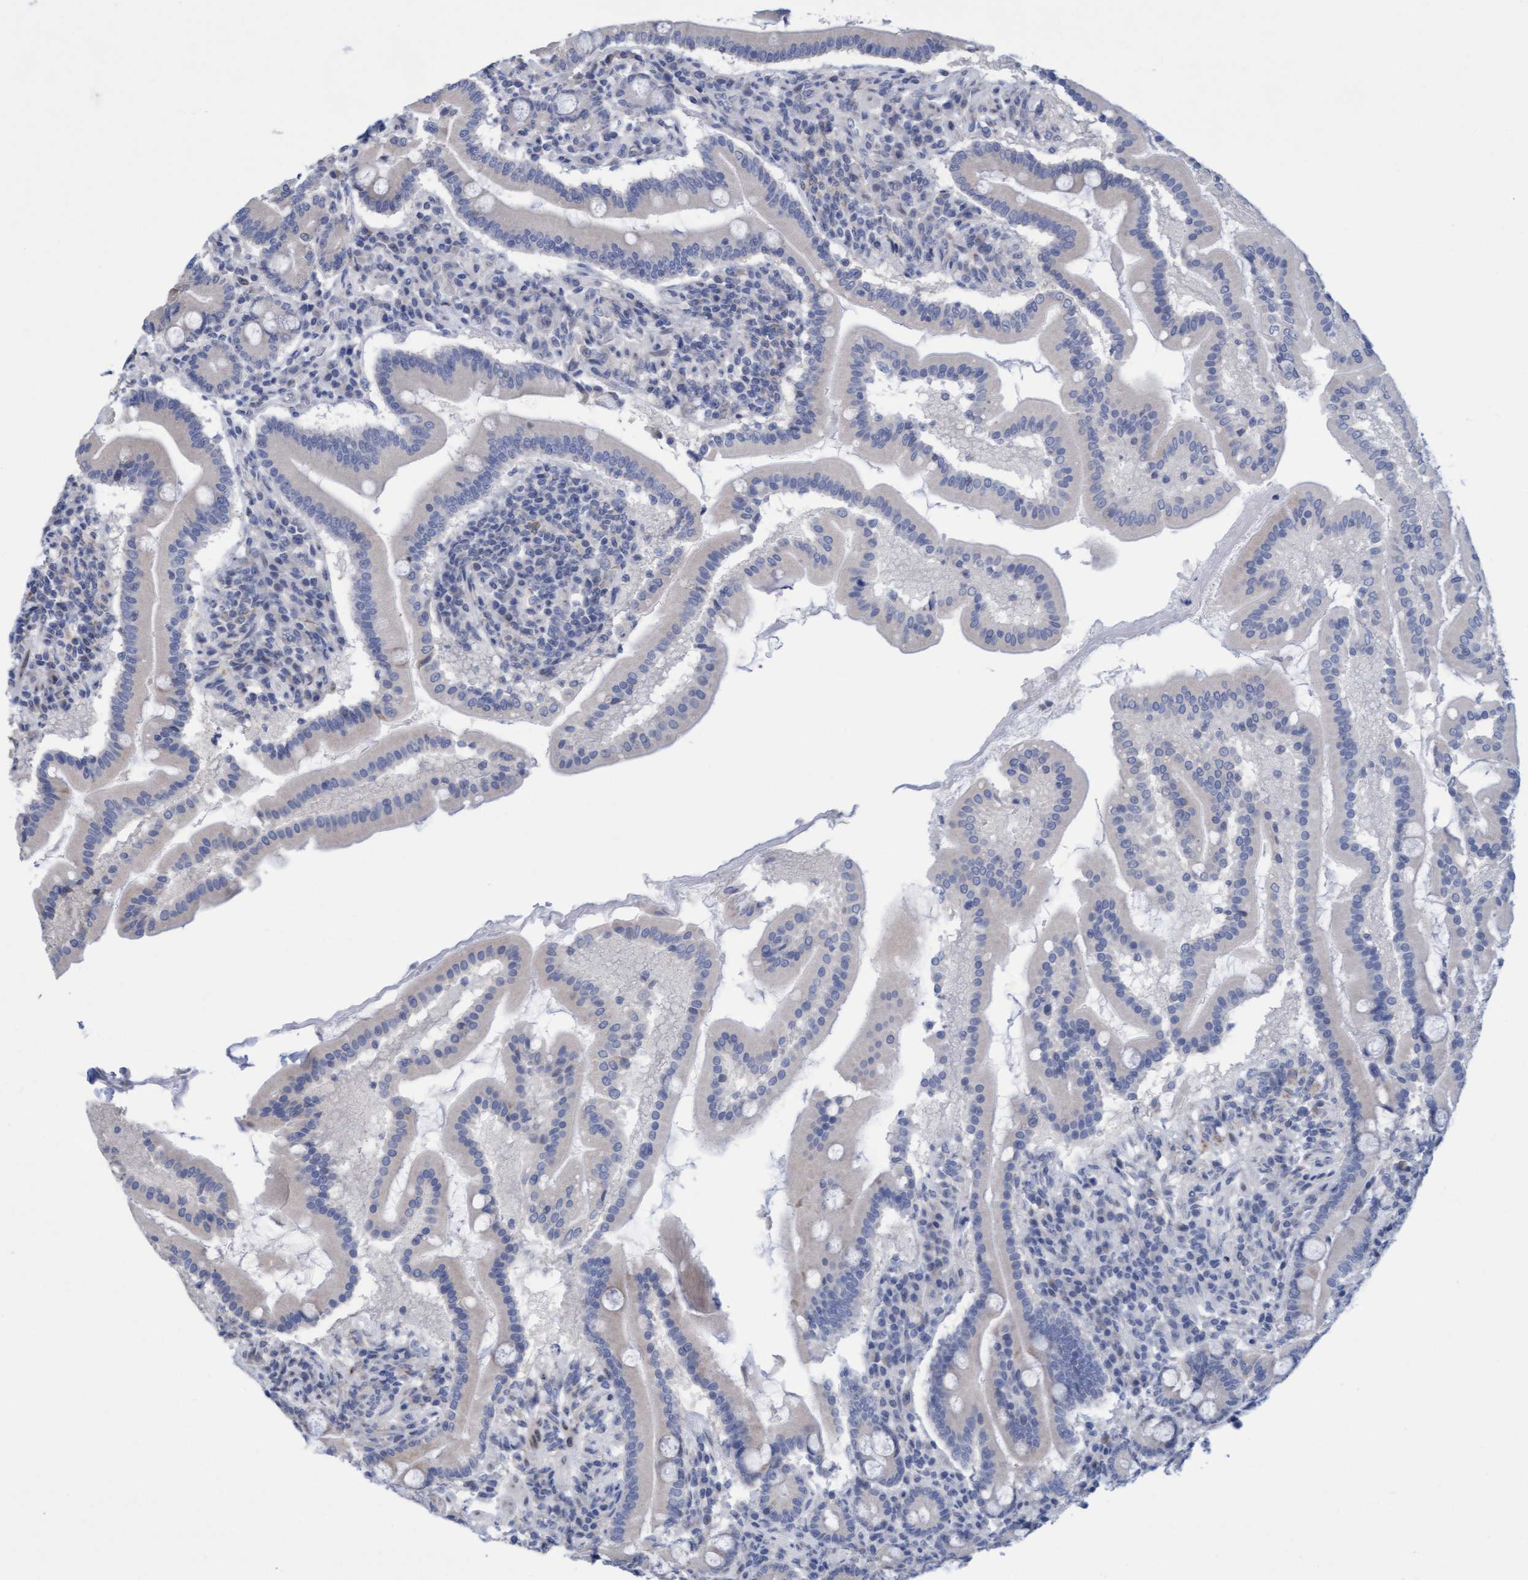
{"staining": {"intensity": "moderate", "quantity": "25%-75%", "location": "cytoplasmic/membranous"}, "tissue": "duodenum", "cell_type": "Glandular cells", "image_type": "normal", "snomed": [{"axis": "morphology", "description": "Normal tissue, NOS"}, {"axis": "topography", "description": "Duodenum"}], "caption": "Duodenum was stained to show a protein in brown. There is medium levels of moderate cytoplasmic/membranous positivity in about 25%-75% of glandular cells. The protein of interest is stained brown, and the nuclei are stained in blue (DAB (3,3'-diaminobenzidine) IHC with brightfield microscopy, high magnification).", "gene": "SLC28A3", "patient": {"sex": "male", "age": 50}}